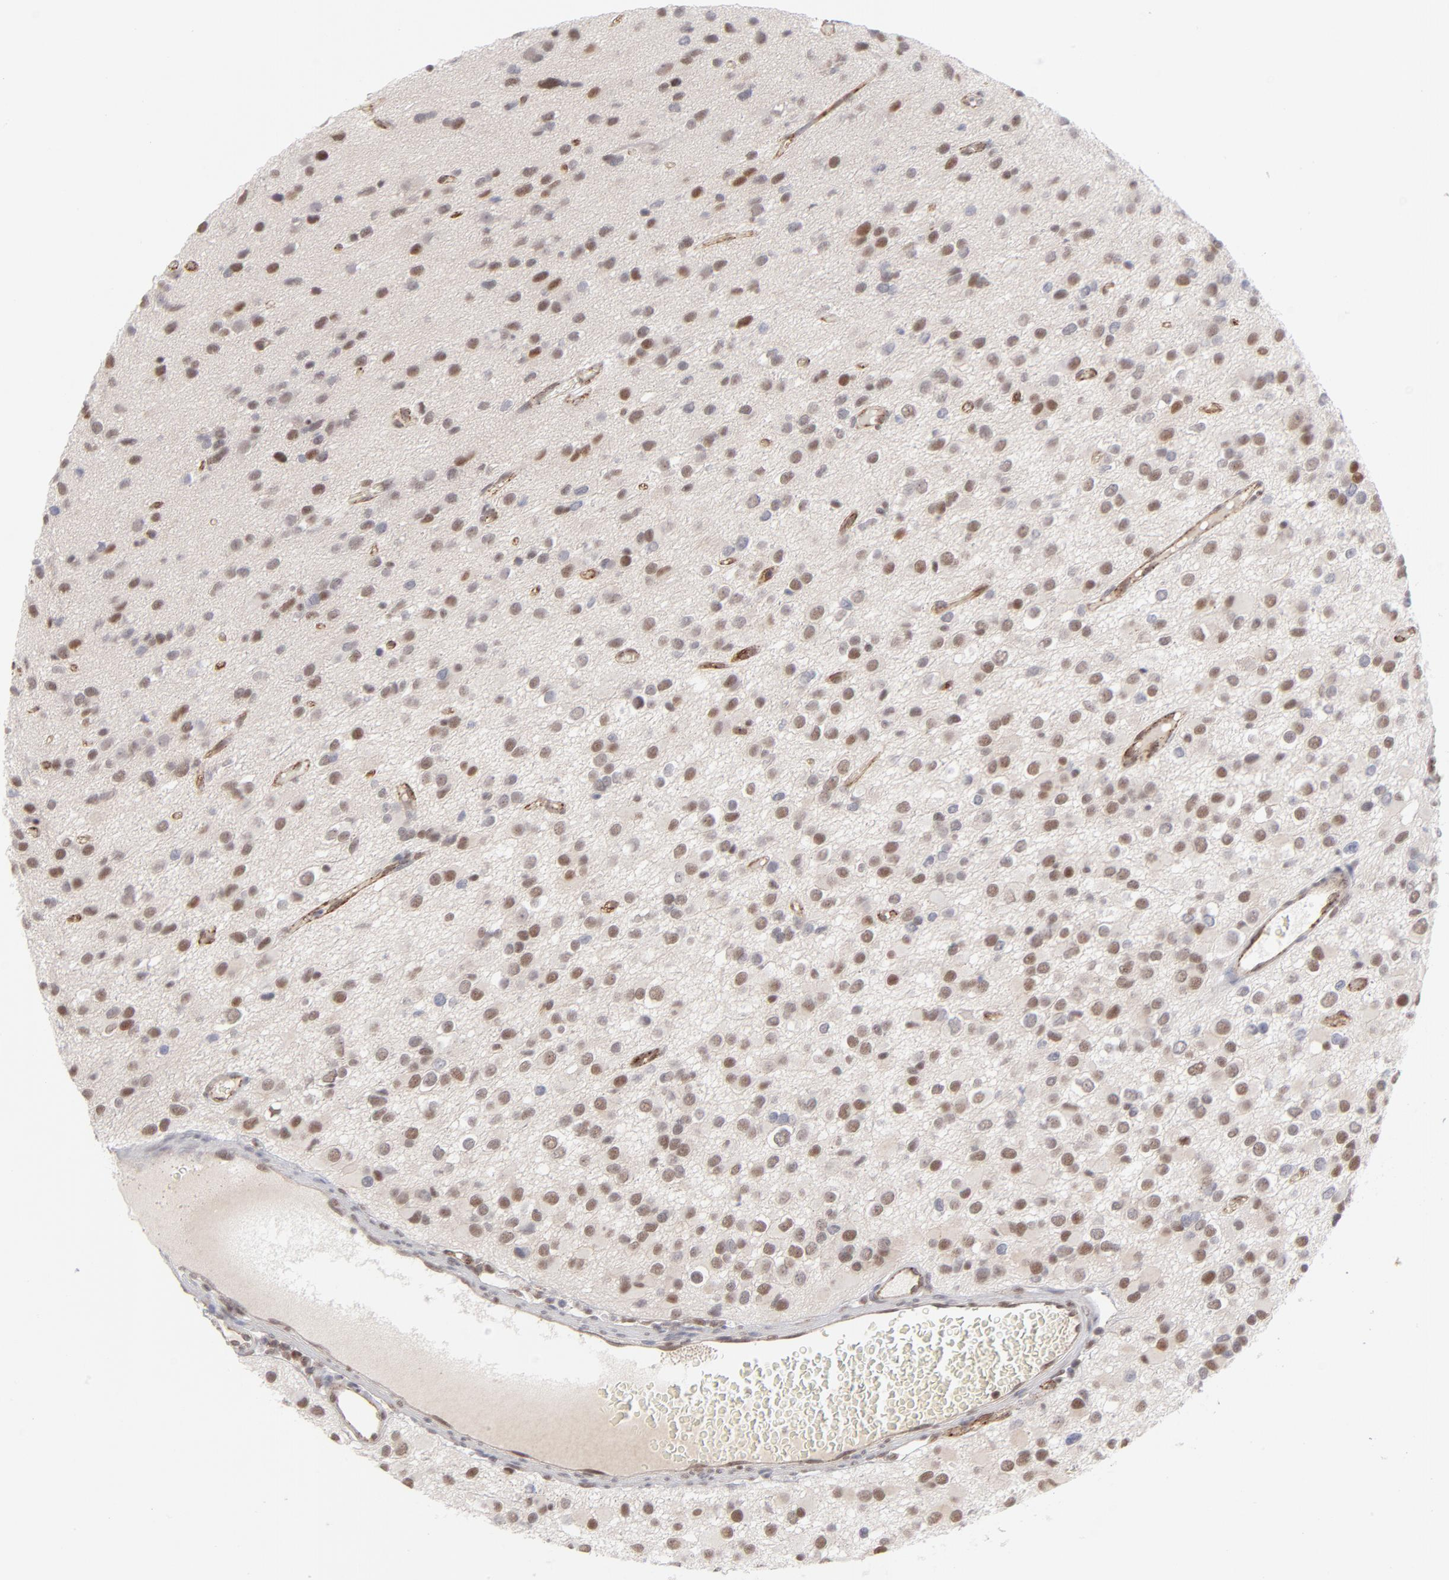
{"staining": {"intensity": "moderate", "quantity": "25%-75%", "location": "nuclear"}, "tissue": "glioma", "cell_type": "Tumor cells", "image_type": "cancer", "snomed": [{"axis": "morphology", "description": "Glioma, malignant, Low grade"}, {"axis": "topography", "description": "Brain"}], "caption": "Human glioma stained with a brown dye demonstrates moderate nuclear positive staining in about 25%-75% of tumor cells.", "gene": "NBN", "patient": {"sex": "male", "age": 42}}